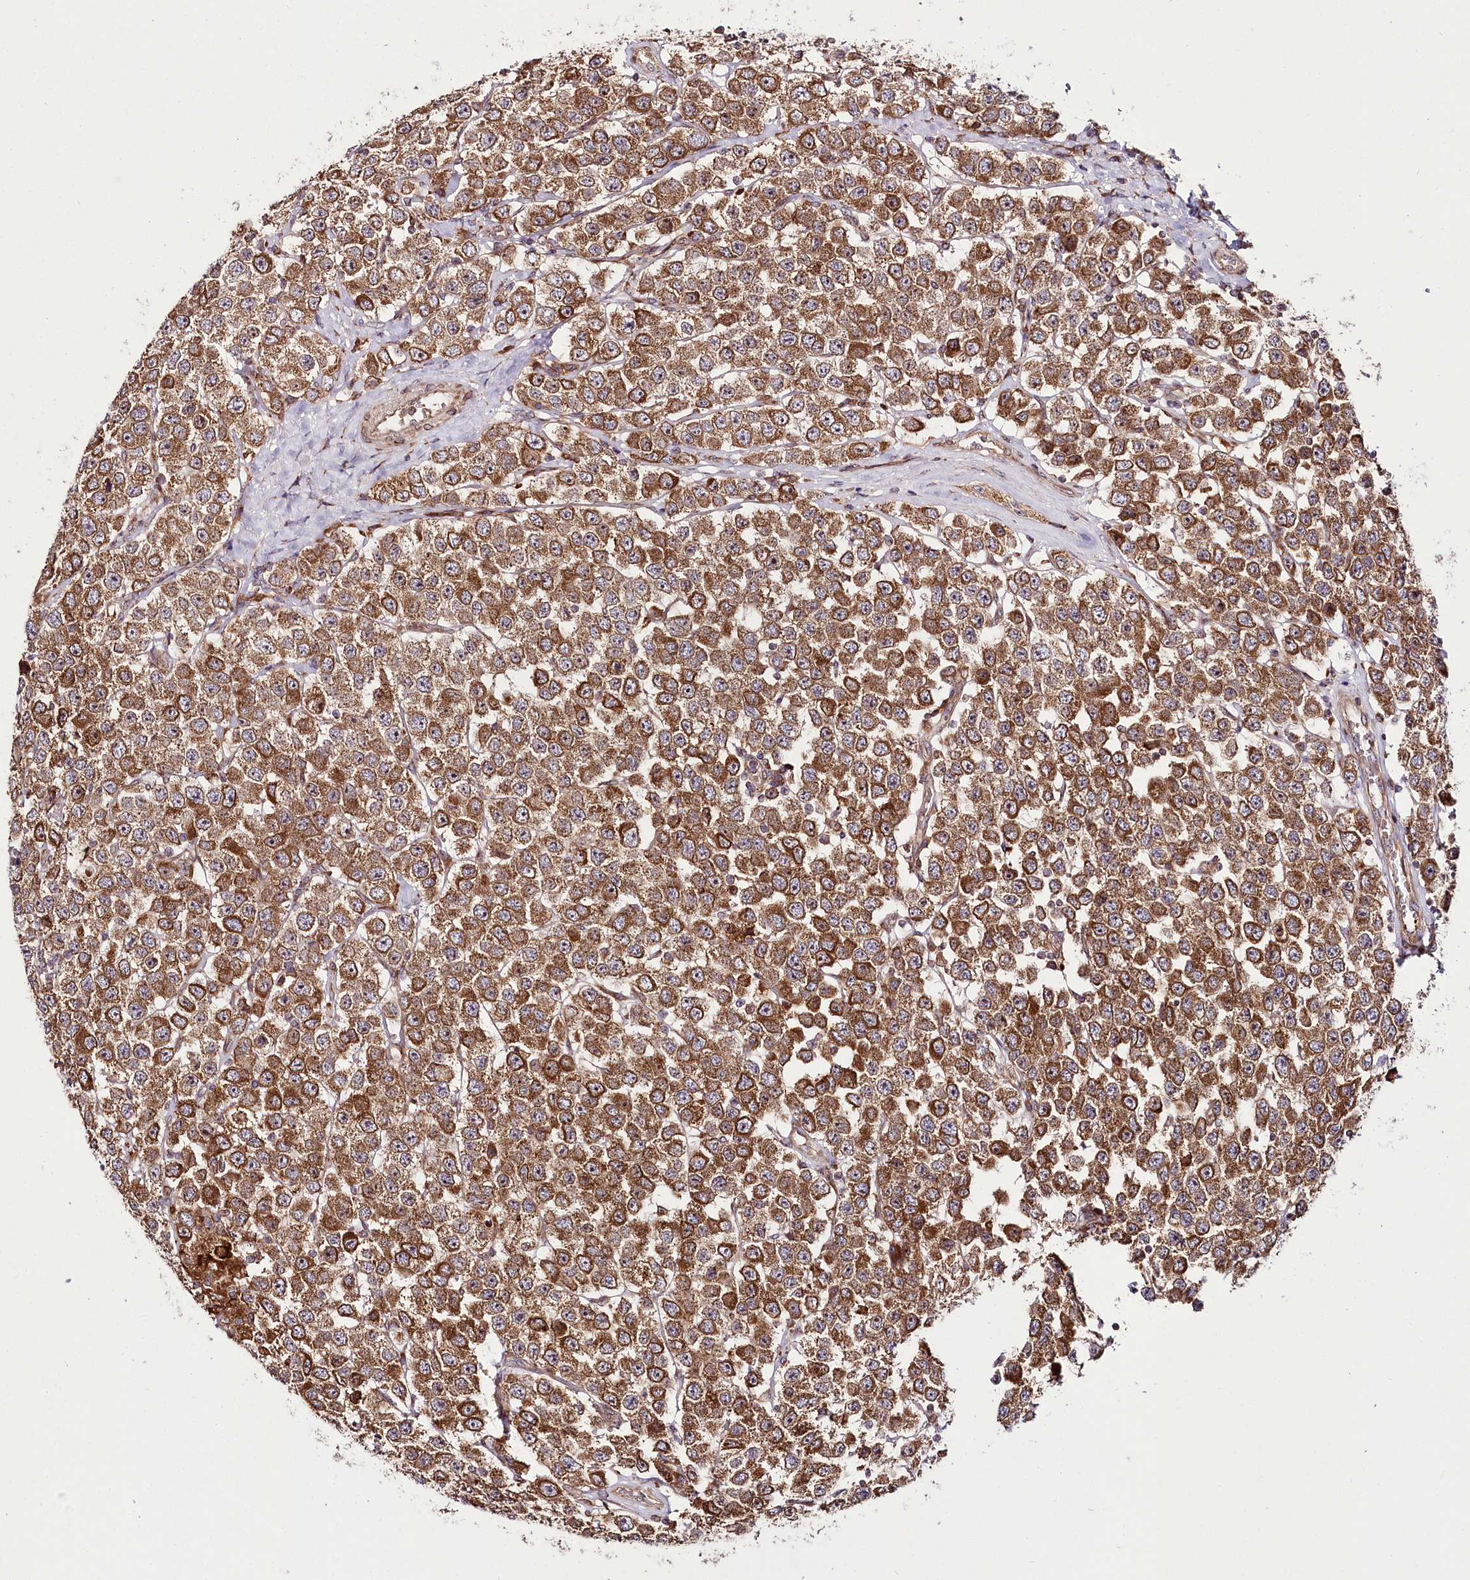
{"staining": {"intensity": "strong", "quantity": ">75%", "location": "cytoplasmic/membranous,nuclear"}, "tissue": "testis cancer", "cell_type": "Tumor cells", "image_type": "cancer", "snomed": [{"axis": "morphology", "description": "Seminoma, NOS"}, {"axis": "topography", "description": "Testis"}], "caption": "IHC of human testis cancer (seminoma) exhibits high levels of strong cytoplasmic/membranous and nuclear staining in approximately >75% of tumor cells.", "gene": "RAB7A", "patient": {"sex": "male", "age": 28}}